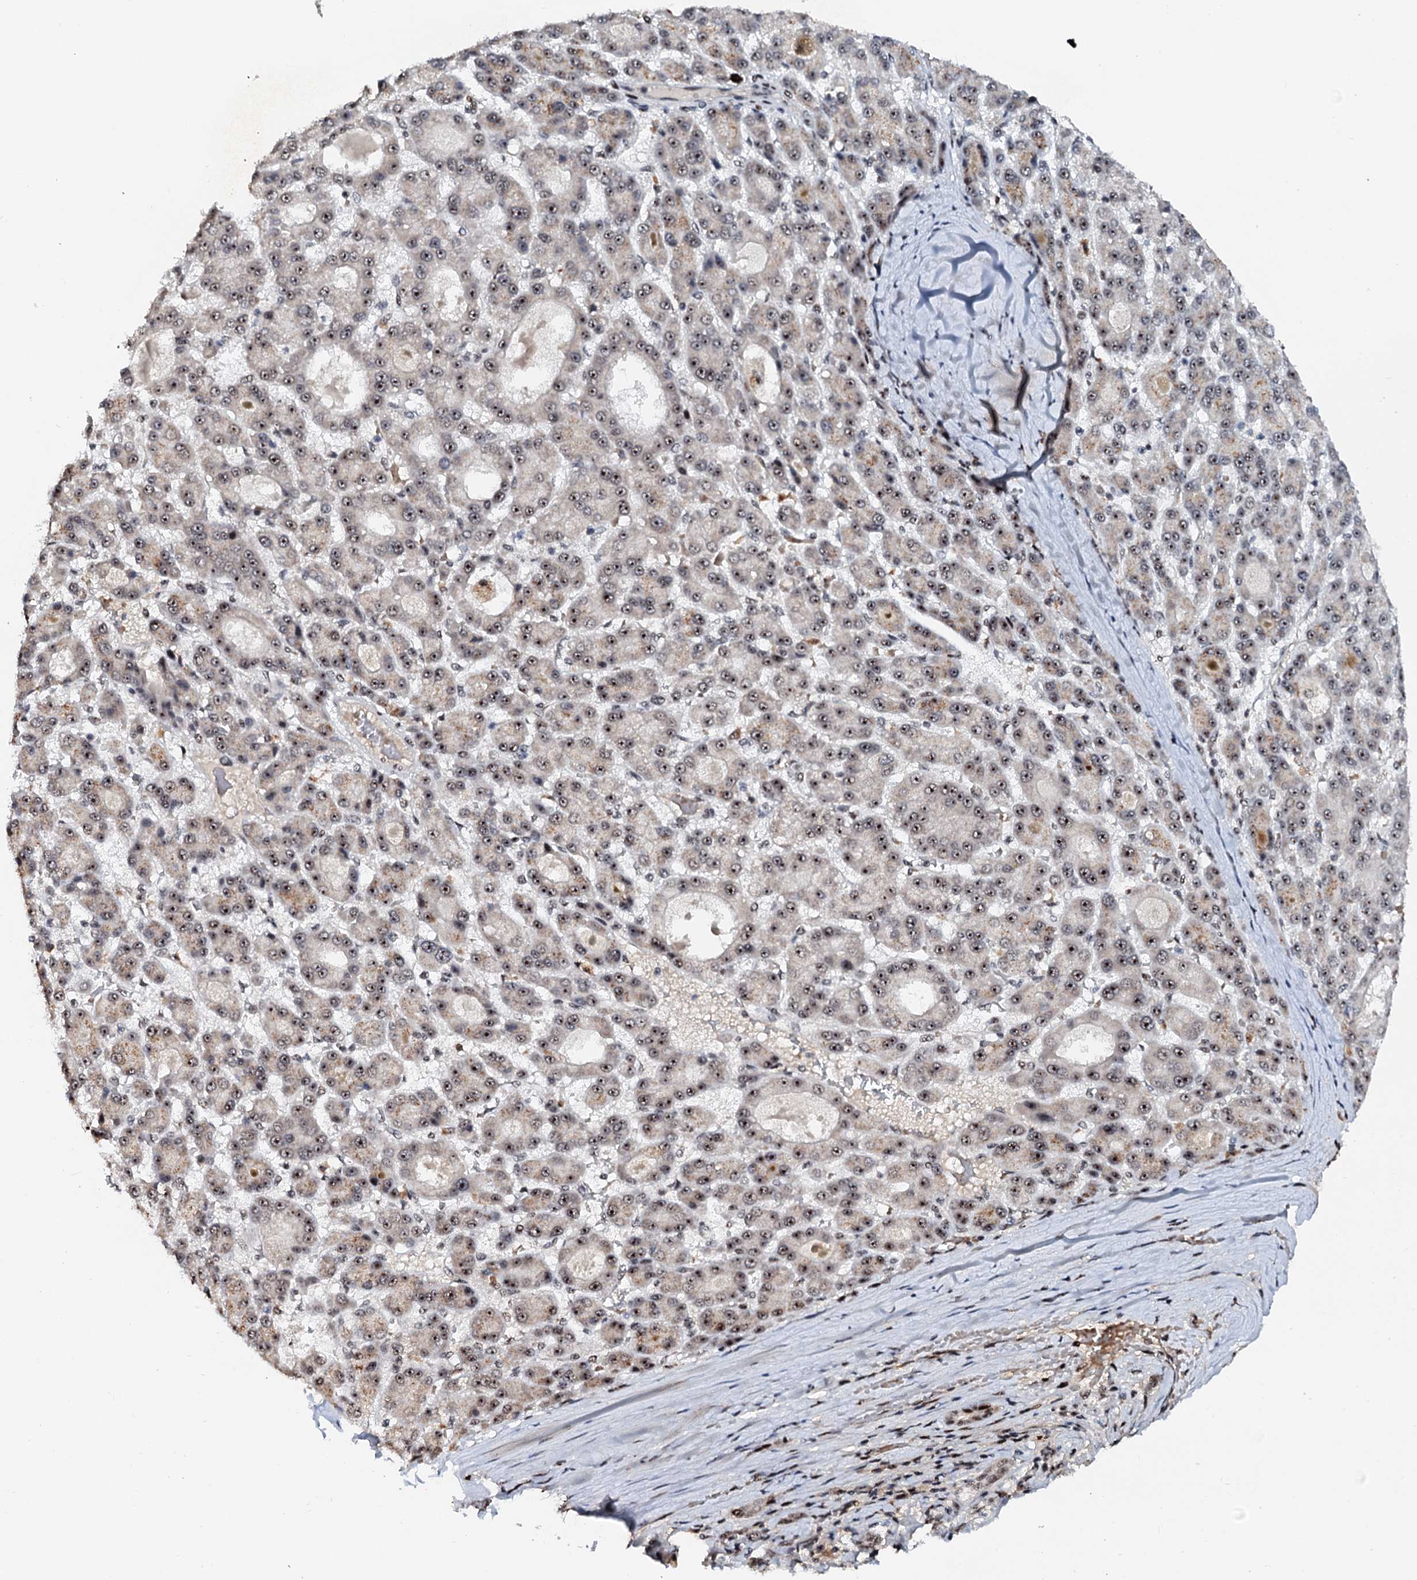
{"staining": {"intensity": "moderate", "quantity": ">75%", "location": "nuclear"}, "tissue": "liver cancer", "cell_type": "Tumor cells", "image_type": "cancer", "snomed": [{"axis": "morphology", "description": "Carcinoma, Hepatocellular, NOS"}, {"axis": "topography", "description": "Liver"}], "caption": "Brown immunohistochemical staining in human liver cancer (hepatocellular carcinoma) shows moderate nuclear positivity in approximately >75% of tumor cells.", "gene": "NEUROG3", "patient": {"sex": "male", "age": 70}}